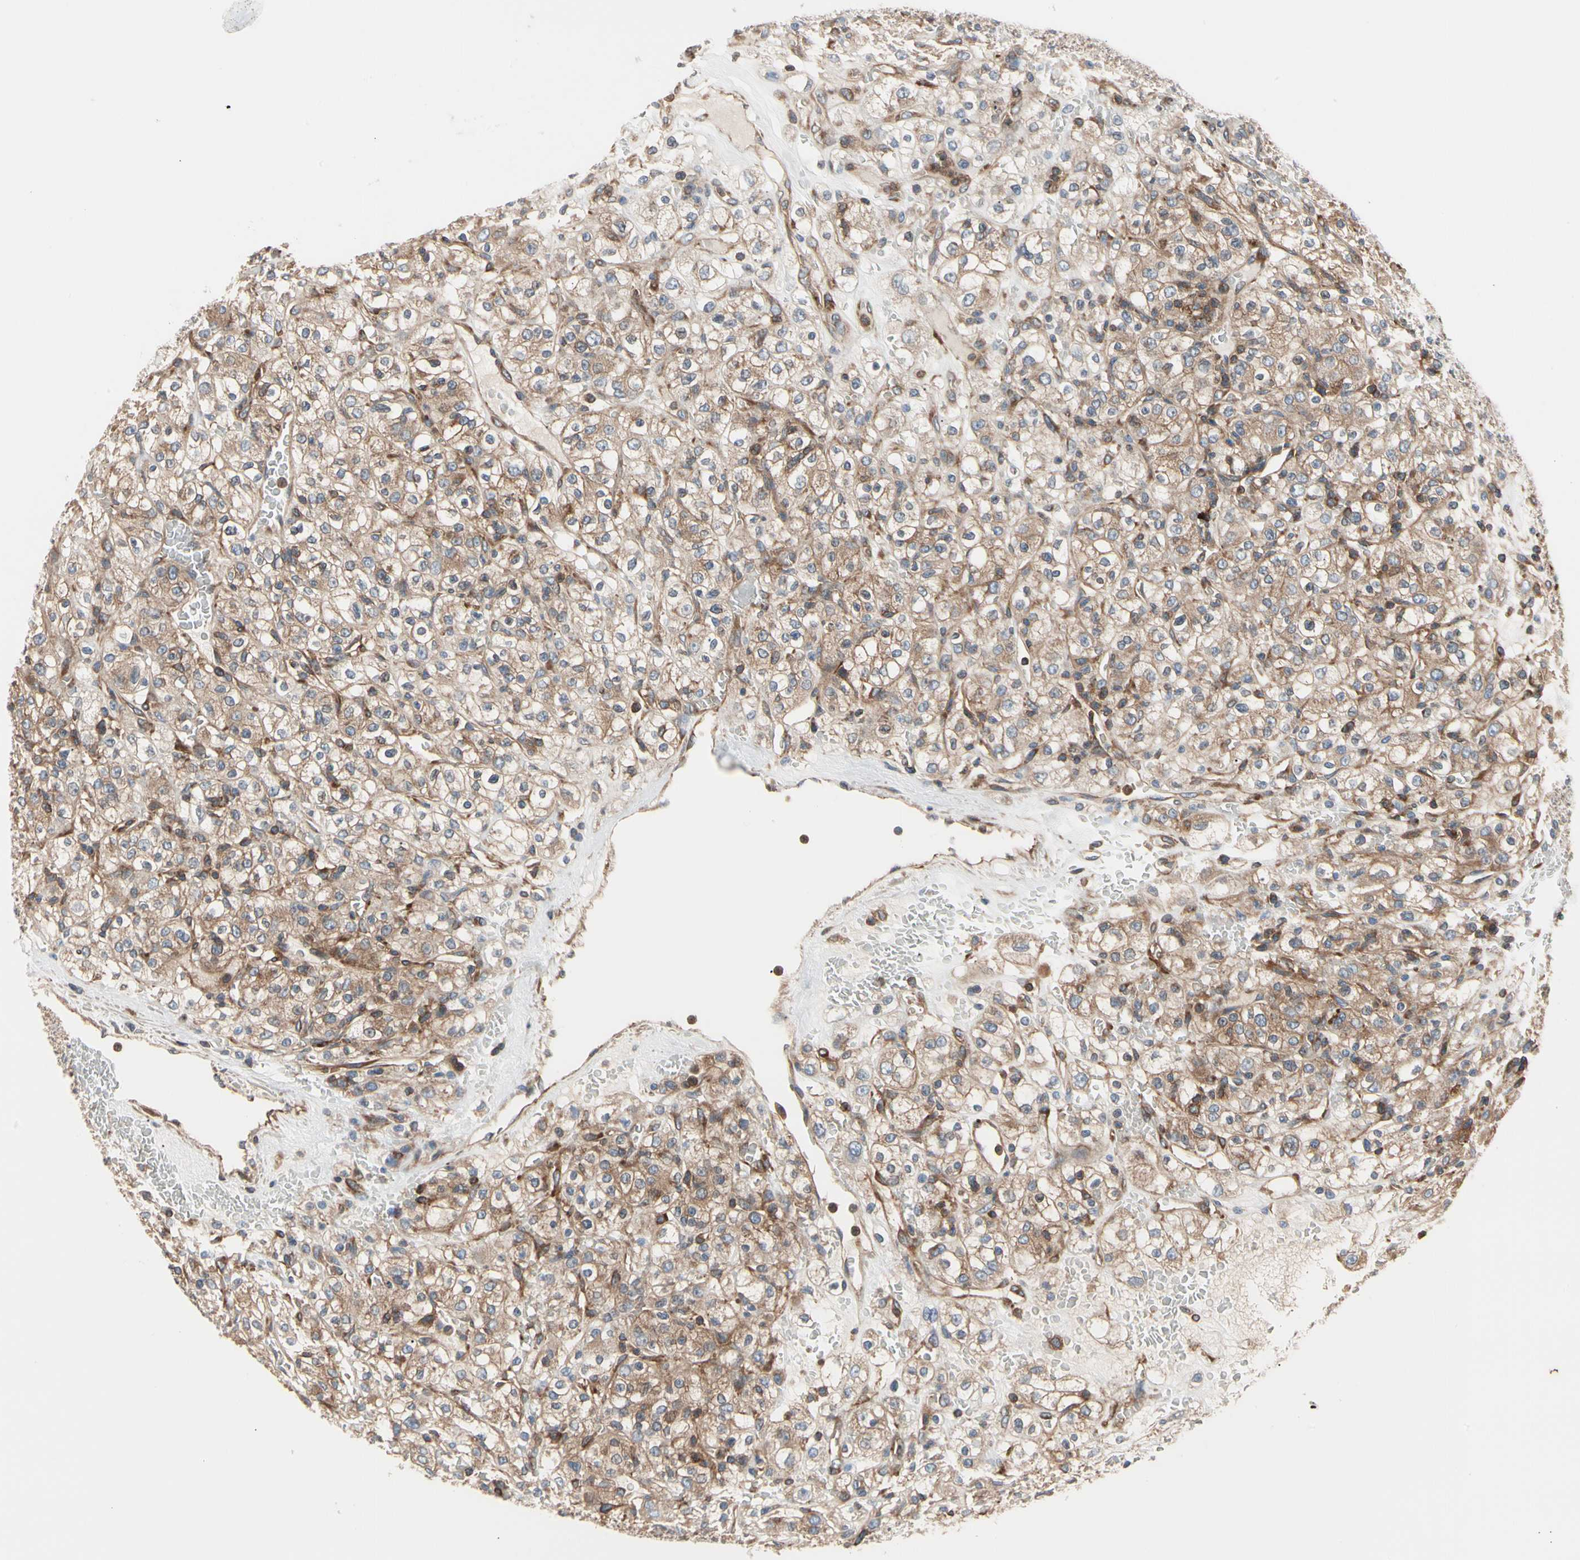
{"staining": {"intensity": "moderate", "quantity": ">75%", "location": "cytoplasmic/membranous"}, "tissue": "renal cancer", "cell_type": "Tumor cells", "image_type": "cancer", "snomed": [{"axis": "morphology", "description": "Normal tissue, NOS"}, {"axis": "morphology", "description": "Adenocarcinoma, NOS"}, {"axis": "topography", "description": "Kidney"}], "caption": "Immunohistochemistry photomicrograph of neoplastic tissue: adenocarcinoma (renal) stained using immunohistochemistry displays medium levels of moderate protein expression localized specifically in the cytoplasmic/membranous of tumor cells, appearing as a cytoplasmic/membranous brown color.", "gene": "ROCK1", "patient": {"sex": "female", "age": 72}}